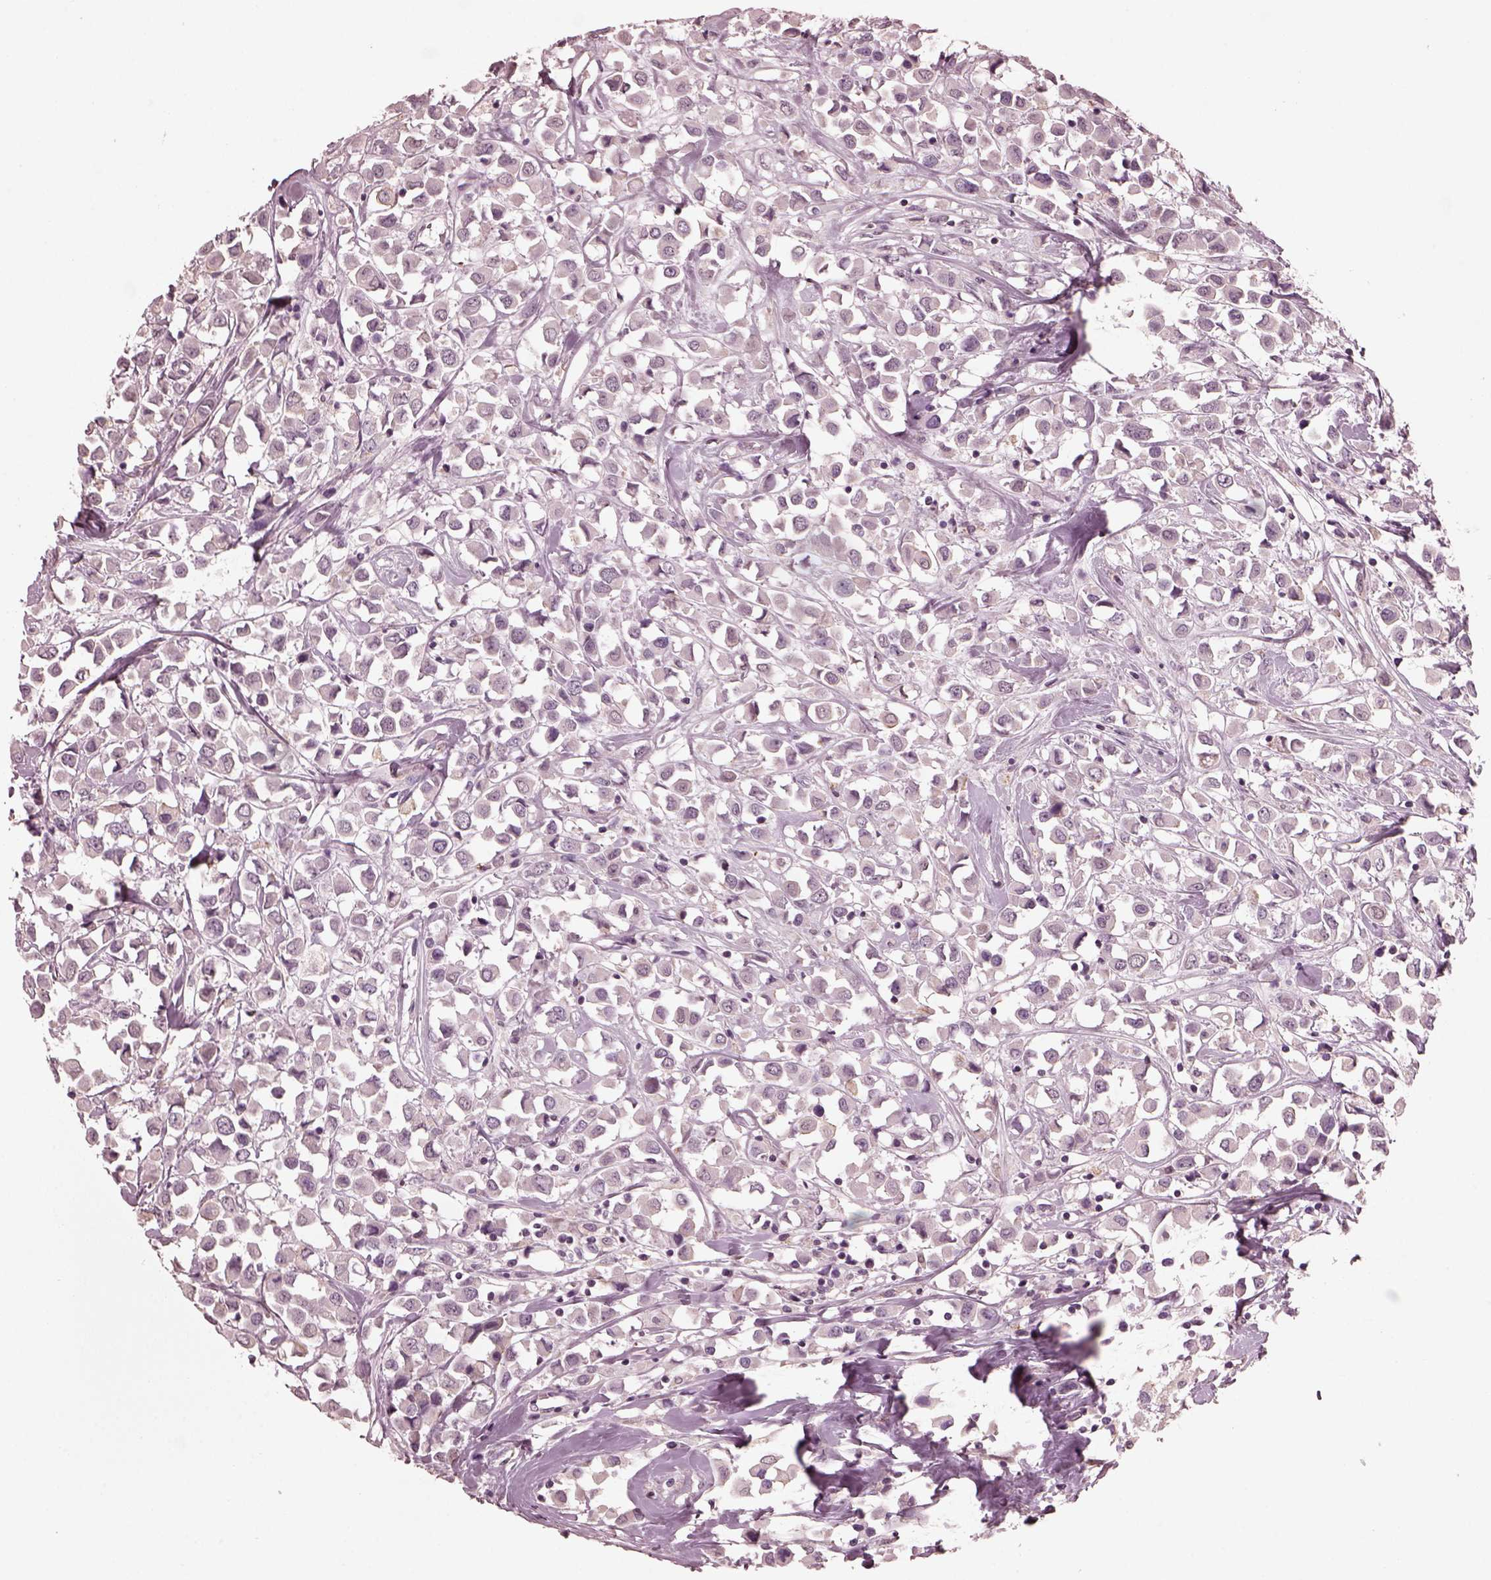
{"staining": {"intensity": "negative", "quantity": "none", "location": "none"}, "tissue": "breast cancer", "cell_type": "Tumor cells", "image_type": "cancer", "snomed": [{"axis": "morphology", "description": "Duct carcinoma"}, {"axis": "topography", "description": "Breast"}], "caption": "Immunohistochemical staining of breast cancer reveals no significant staining in tumor cells.", "gene": "TSKS", "patient": {"sex": "female", "age": 61}}